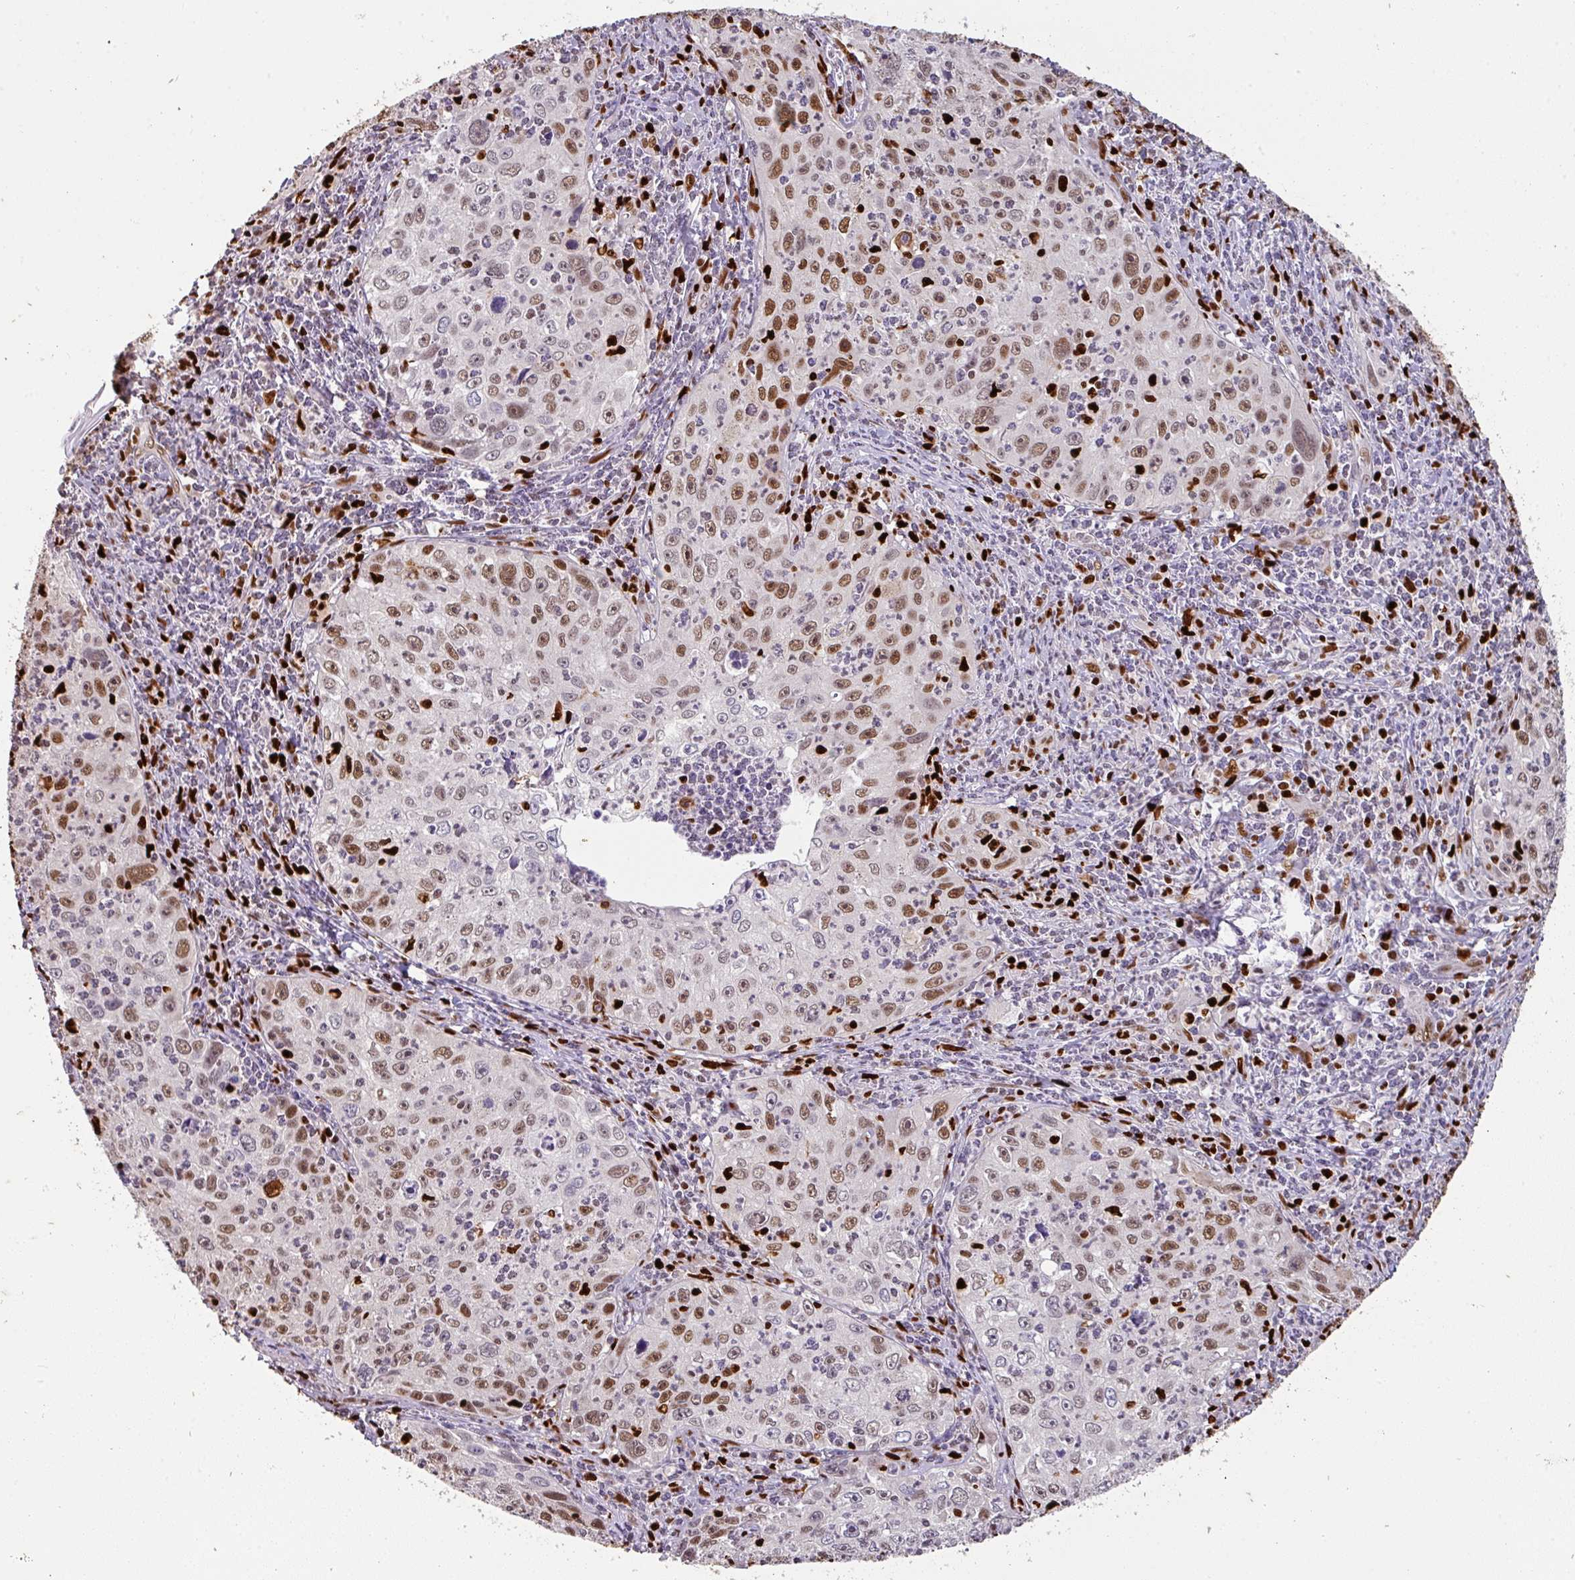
{"staining": {"intensity": "moderate", "quantity": ">75%", "location": "nuclear"}, "tissue": "cervical cancer", "cell_type": "Tumor cells", "image_type": "cancer", "snomed": [{"axis": "morphology", "description": "Squamous cell carcinoma, NOS"}, {"axis": "topography", "description": "Cervix"}], "caption": "Immunohistochemistry (IHC) staining of cervical squamous cell carcinoma, which shows medium levels of moderate nuclear positivity in approximately >75% of tumor cells indicating moderate nuclear protein expression. The staining was performed using DAB (3,3'-diaminobenzidine) (brown) for protein detection and nuclei were counterstained in hematoxylin (blue).", "gene": "SAMHD1", "patient": {"sex": "female", "age": 30}}